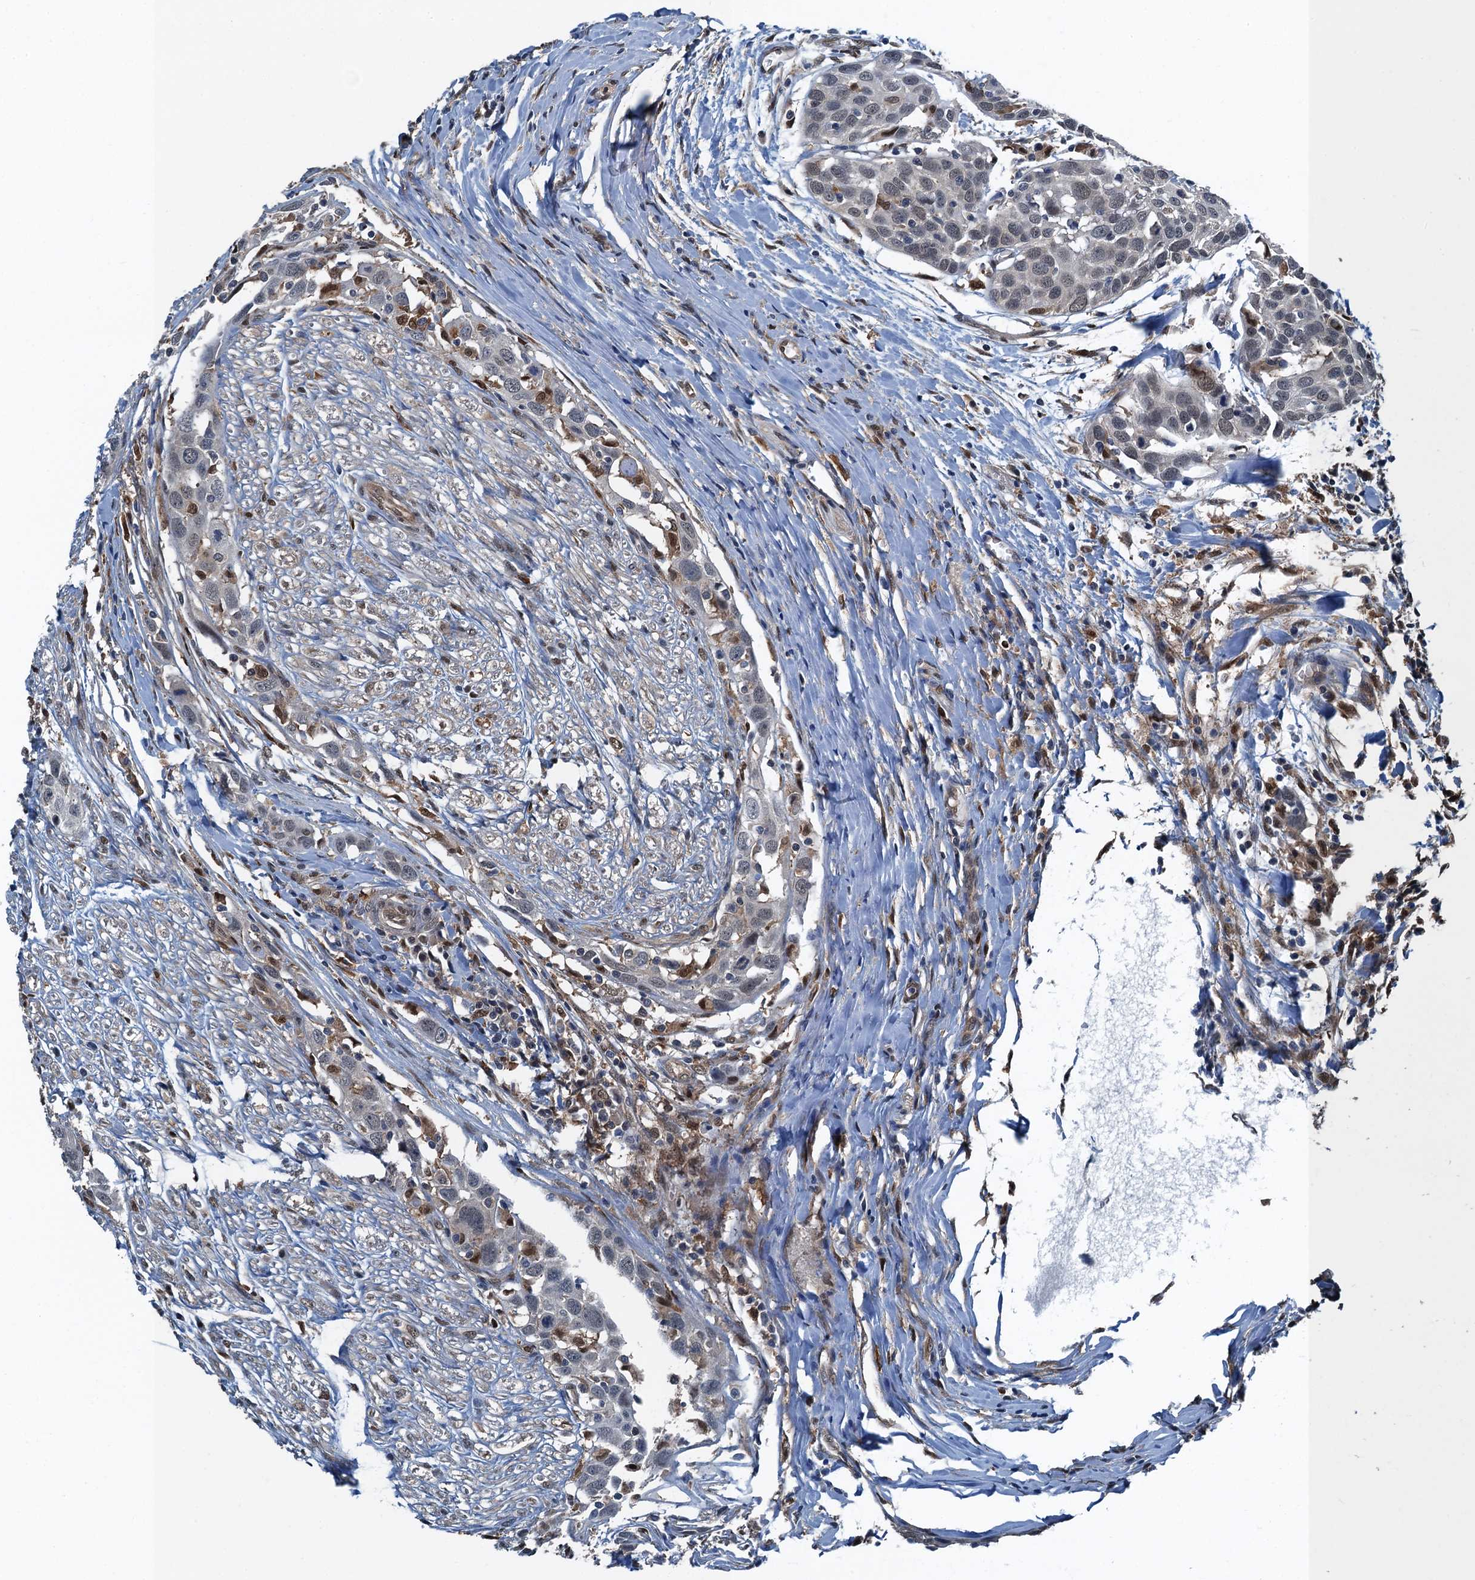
{"staining": {"intensity": "negative", "quantity": "none", "location": "none"}, "tissue": "head and neck cancer", "cell_type": "Tumor cells", "image_type": "cancer", "snomed": [{"axis": "morphology", "description": "Squamous cell carcinoma, NOS"}, {"axis": "topography", "description": "Oral tissue"}, {"axis": "topography", "description": "Head-Neck"}], "caption": "High power microscopy photomicrograph of an immunohistochemistry (IHC) histopathology image of head and neck squamous cell carcinoma, revealing no significant expression in tumor cells. (DAB IHC, high magnification).", "gene": "RNH1", "patient": {"sex": "female", "age": 50}}